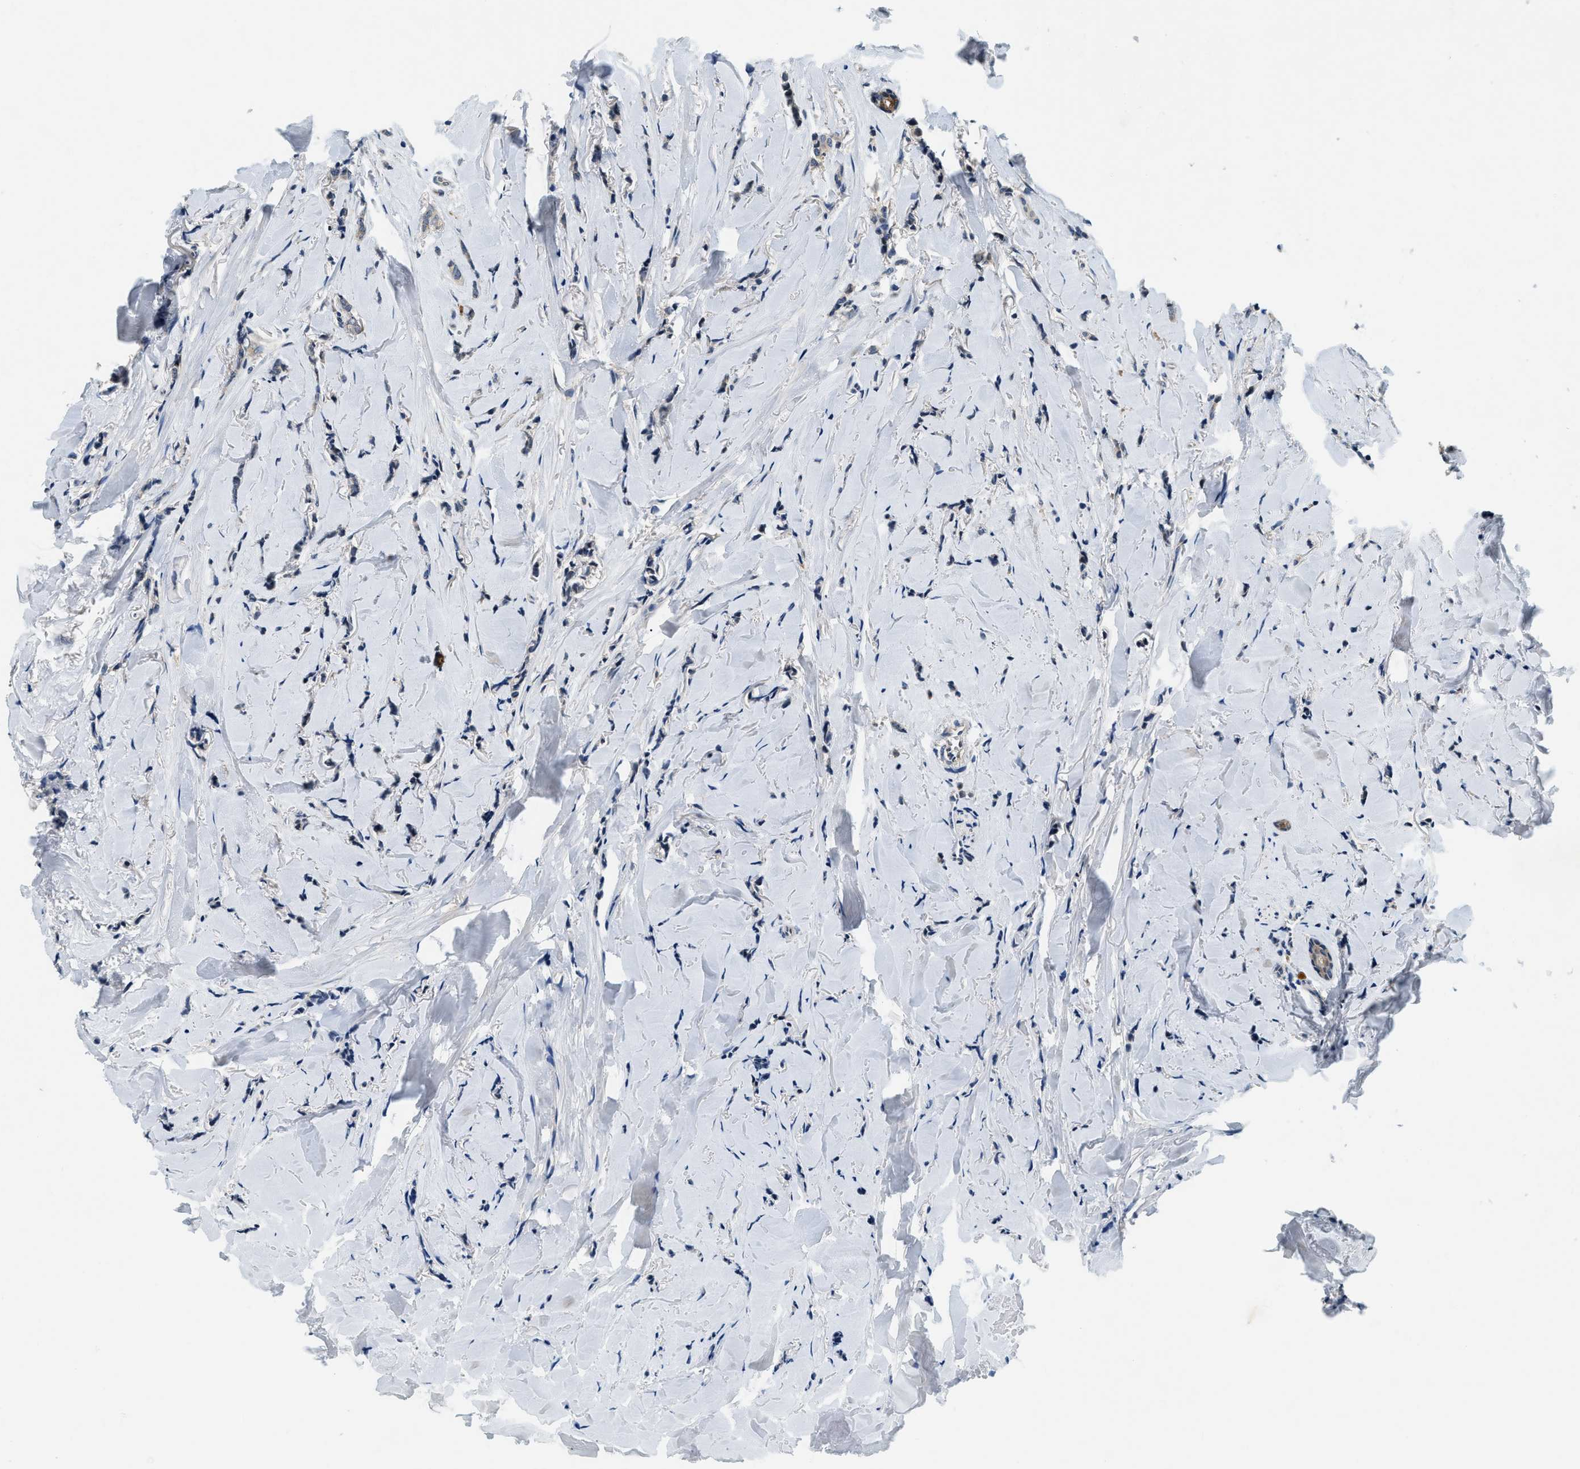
{"staining": {"intensity": "negative", "quantity": "none", "location": "none"}, "tissue": "breast cancer", "cell_type": "Tumor cells", "image_type": "cancer", "snomed": [{"axis": "morphology", "description": "Lobular carcinoma"}, {"axis": "topography", "description": "Skin"}, {"axis": "topography", "description": "Breast"}], "caption": "Breast cancer was stained to show a protein in brown. There is no significant positivity in tumor cells.", "gene": "YAE1", "patient": {"sex": "female", "age": 46}}